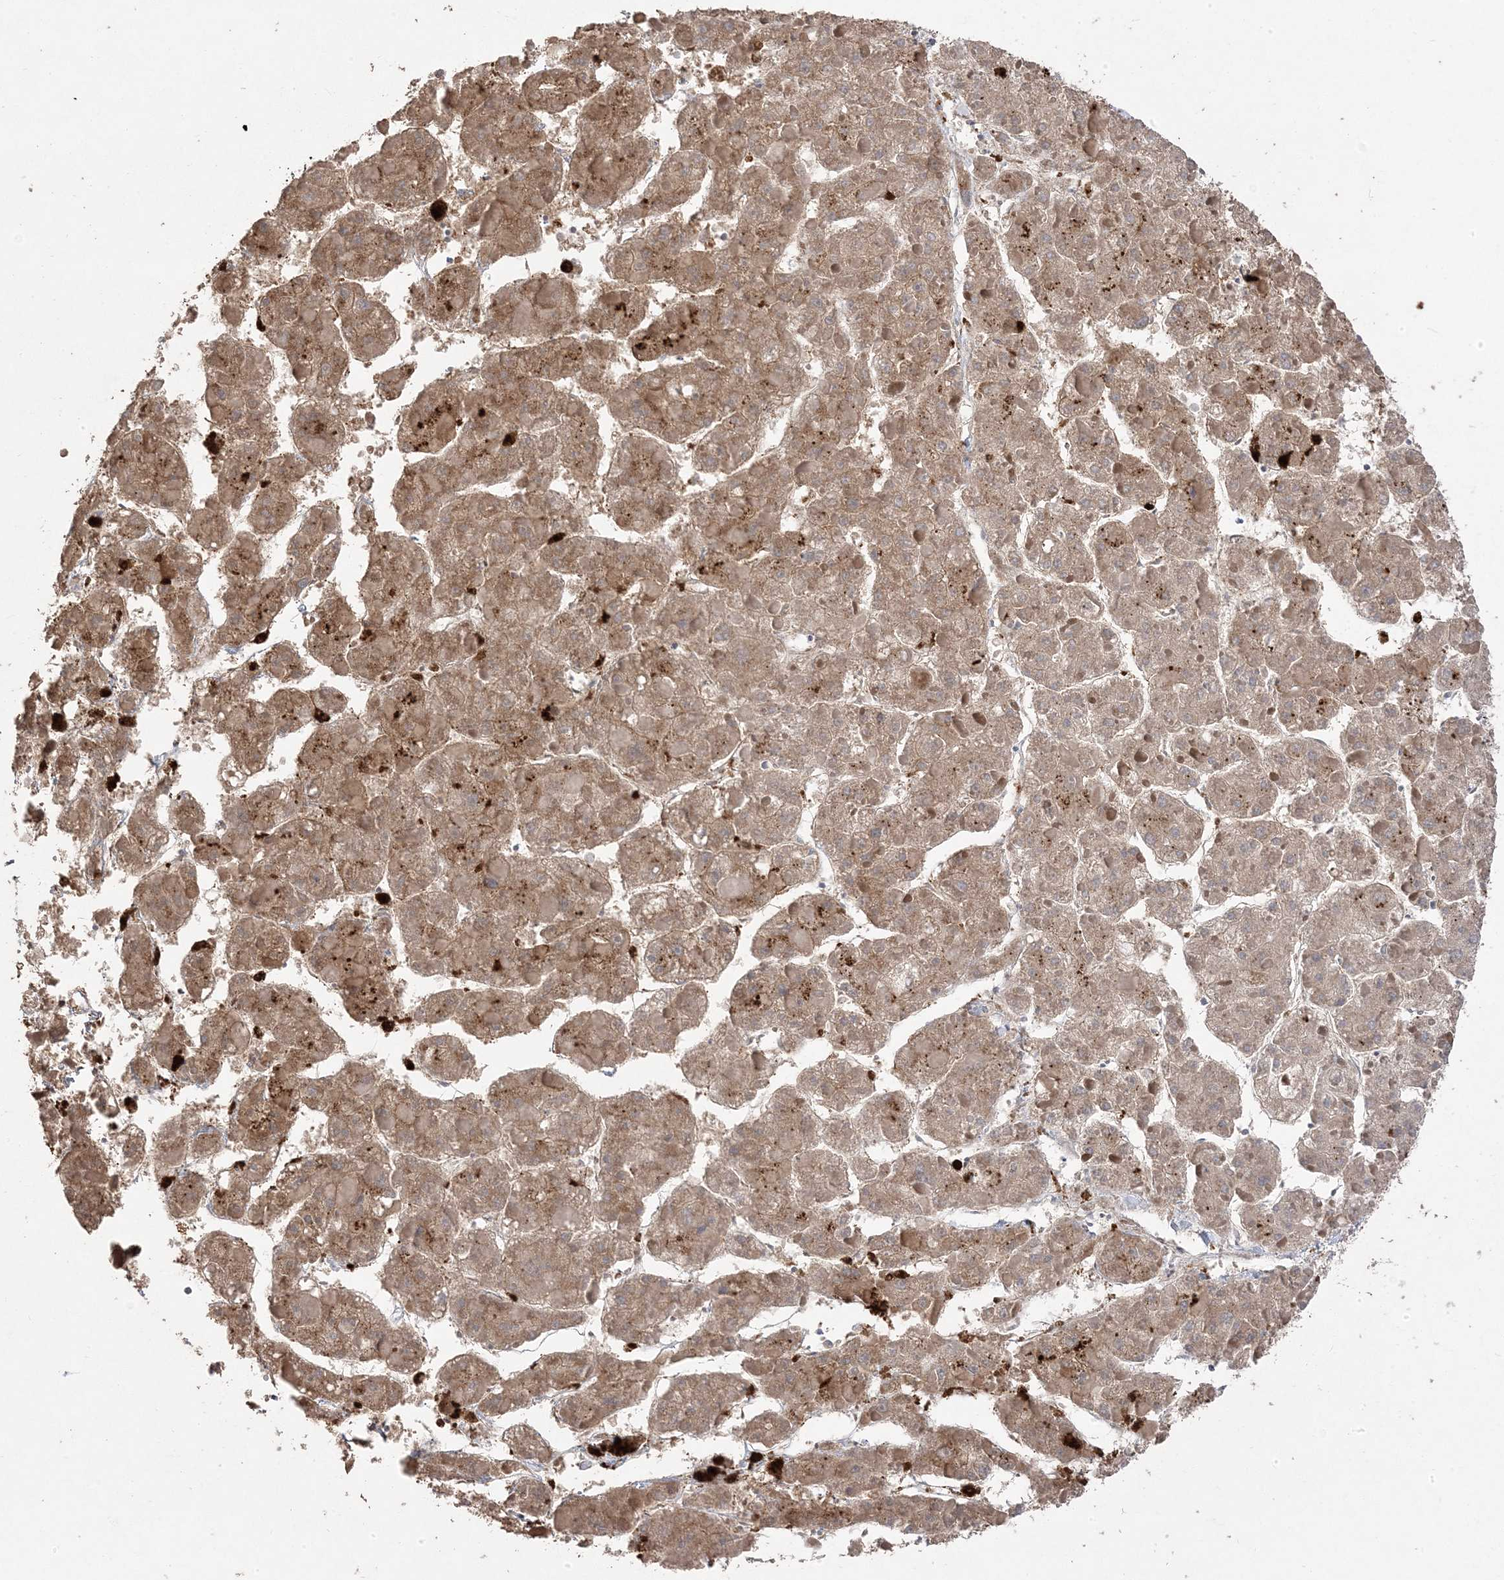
{"staining": {"intensity": "moderate", "quantity": ">75%", "location": "cytoplasmic/membranous"}, "tissue": "liver cancer", "cell_type": "Tumor cells", "image_type": "cancer", "snomed": [{"axis": "morphology", "description": "Carcinoma, Hepatocellular, NOS"}, {"axis": "topography", "description": "Liver"}], "caption": "Brown immunohistochemical staining in human hepatocellular carcinoma (liver) exhibits moderate cytoplasmic/membranous positivity in approximately >75% of tumor cells.", "gene": "PPOX", "patient": {"sex": "female", "age": 73}}